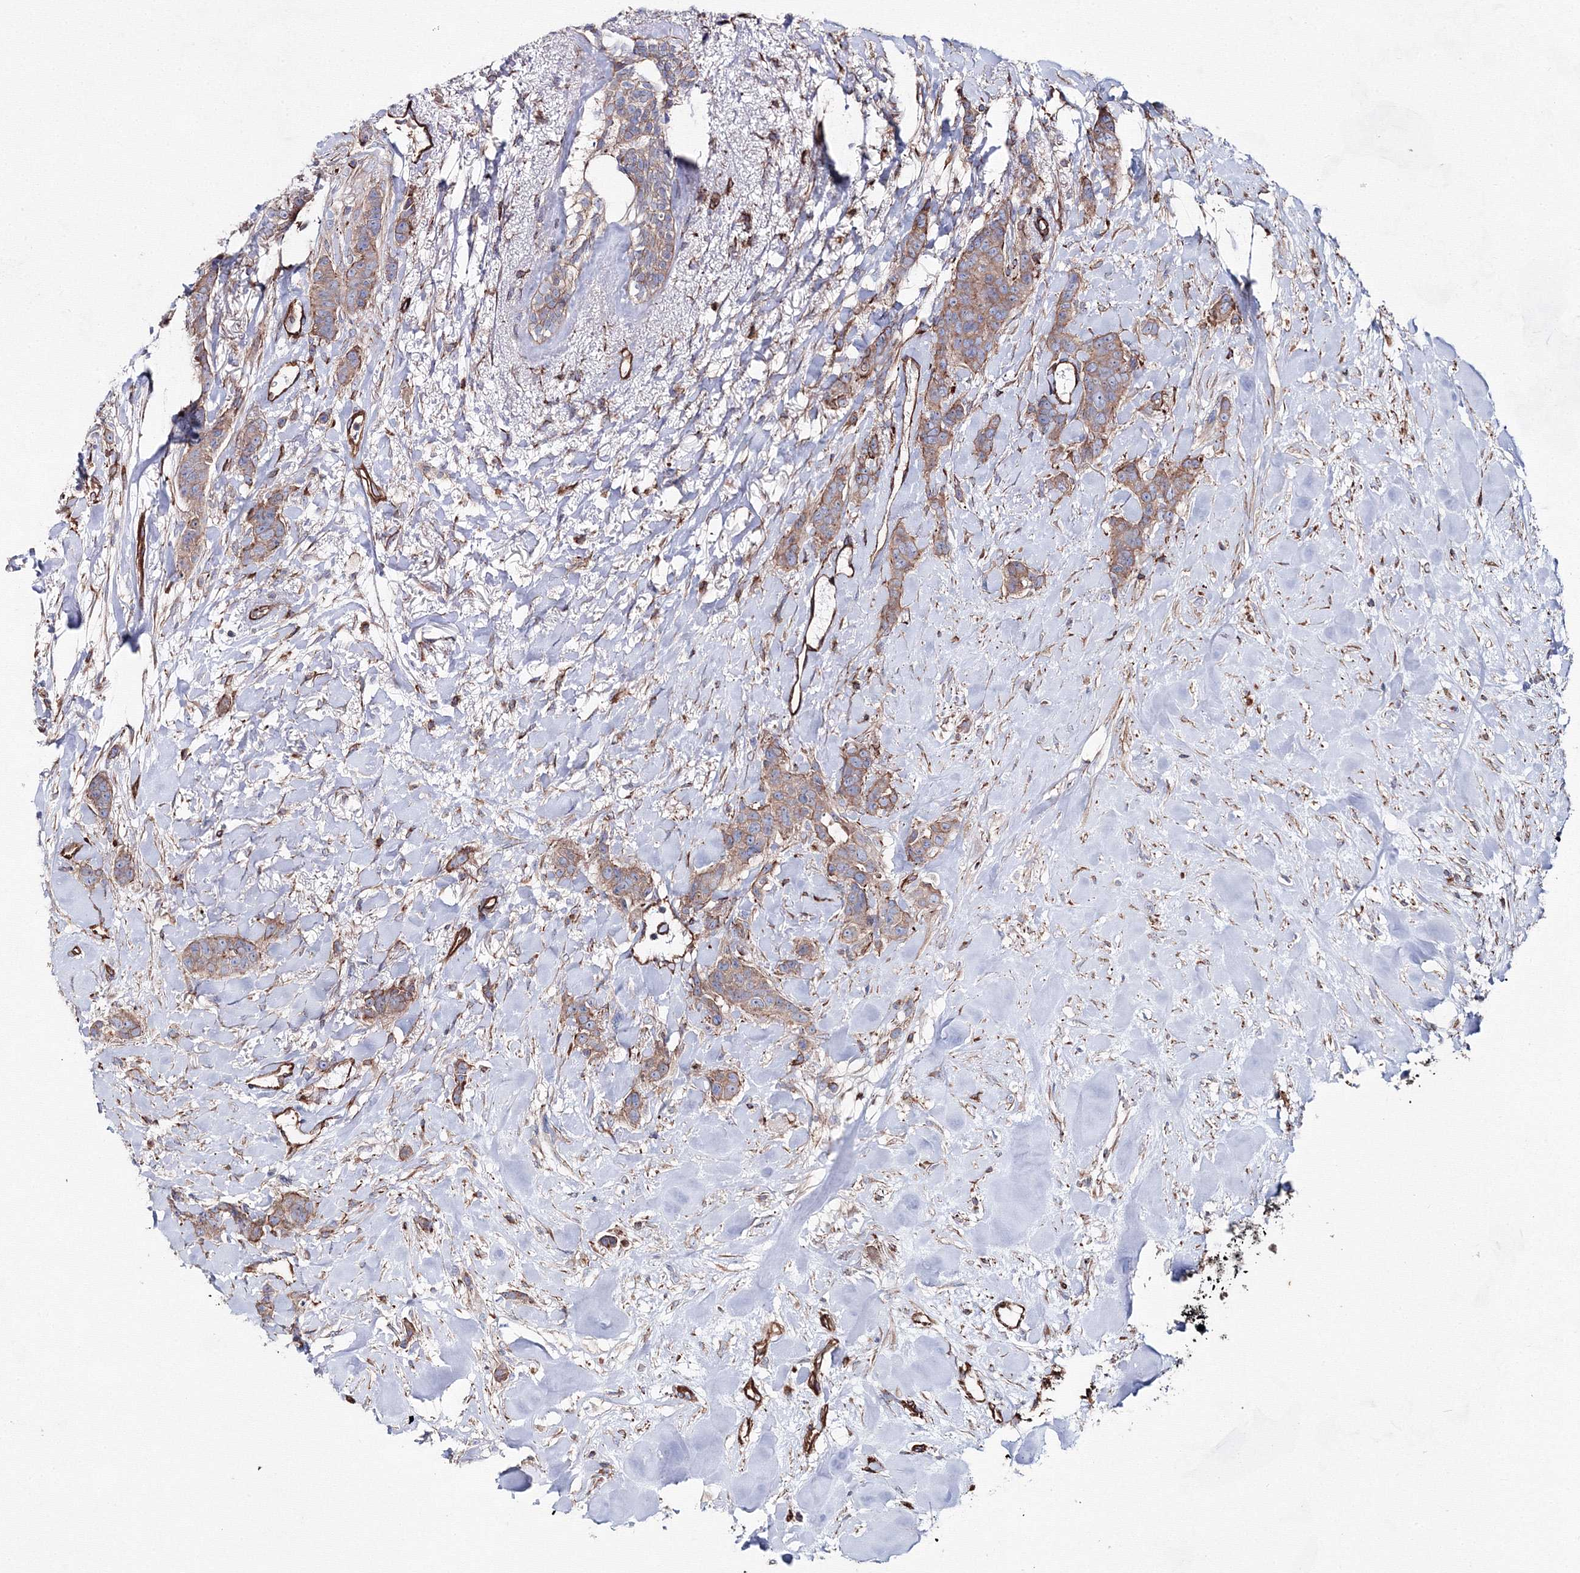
{"staining": {"intensity": "weak", "quantity": ">75%", "location": "cytoplasmic/membranous"}, "tissue": "breast cancer", "cell_type": "Tumor cells", "image_type": "cancer", "snomed": [{"axis": "morphology", "description": "Duct carcinoma"}, {"axis": "topography", "description": "Breast"}], "caption": "High-power microscopy captured an immunohistochemistry (IHC) micrograph of breast cancer, revealing weak cytoplasmic/membranous positivity in about >75% of tumor cells. Immunohistochemistry (ihc) stains the protein of interest in brown and the nuclei are stained blue.", "gene": "ANKRD37", "patient": {"sex": "female", "age": 40}}